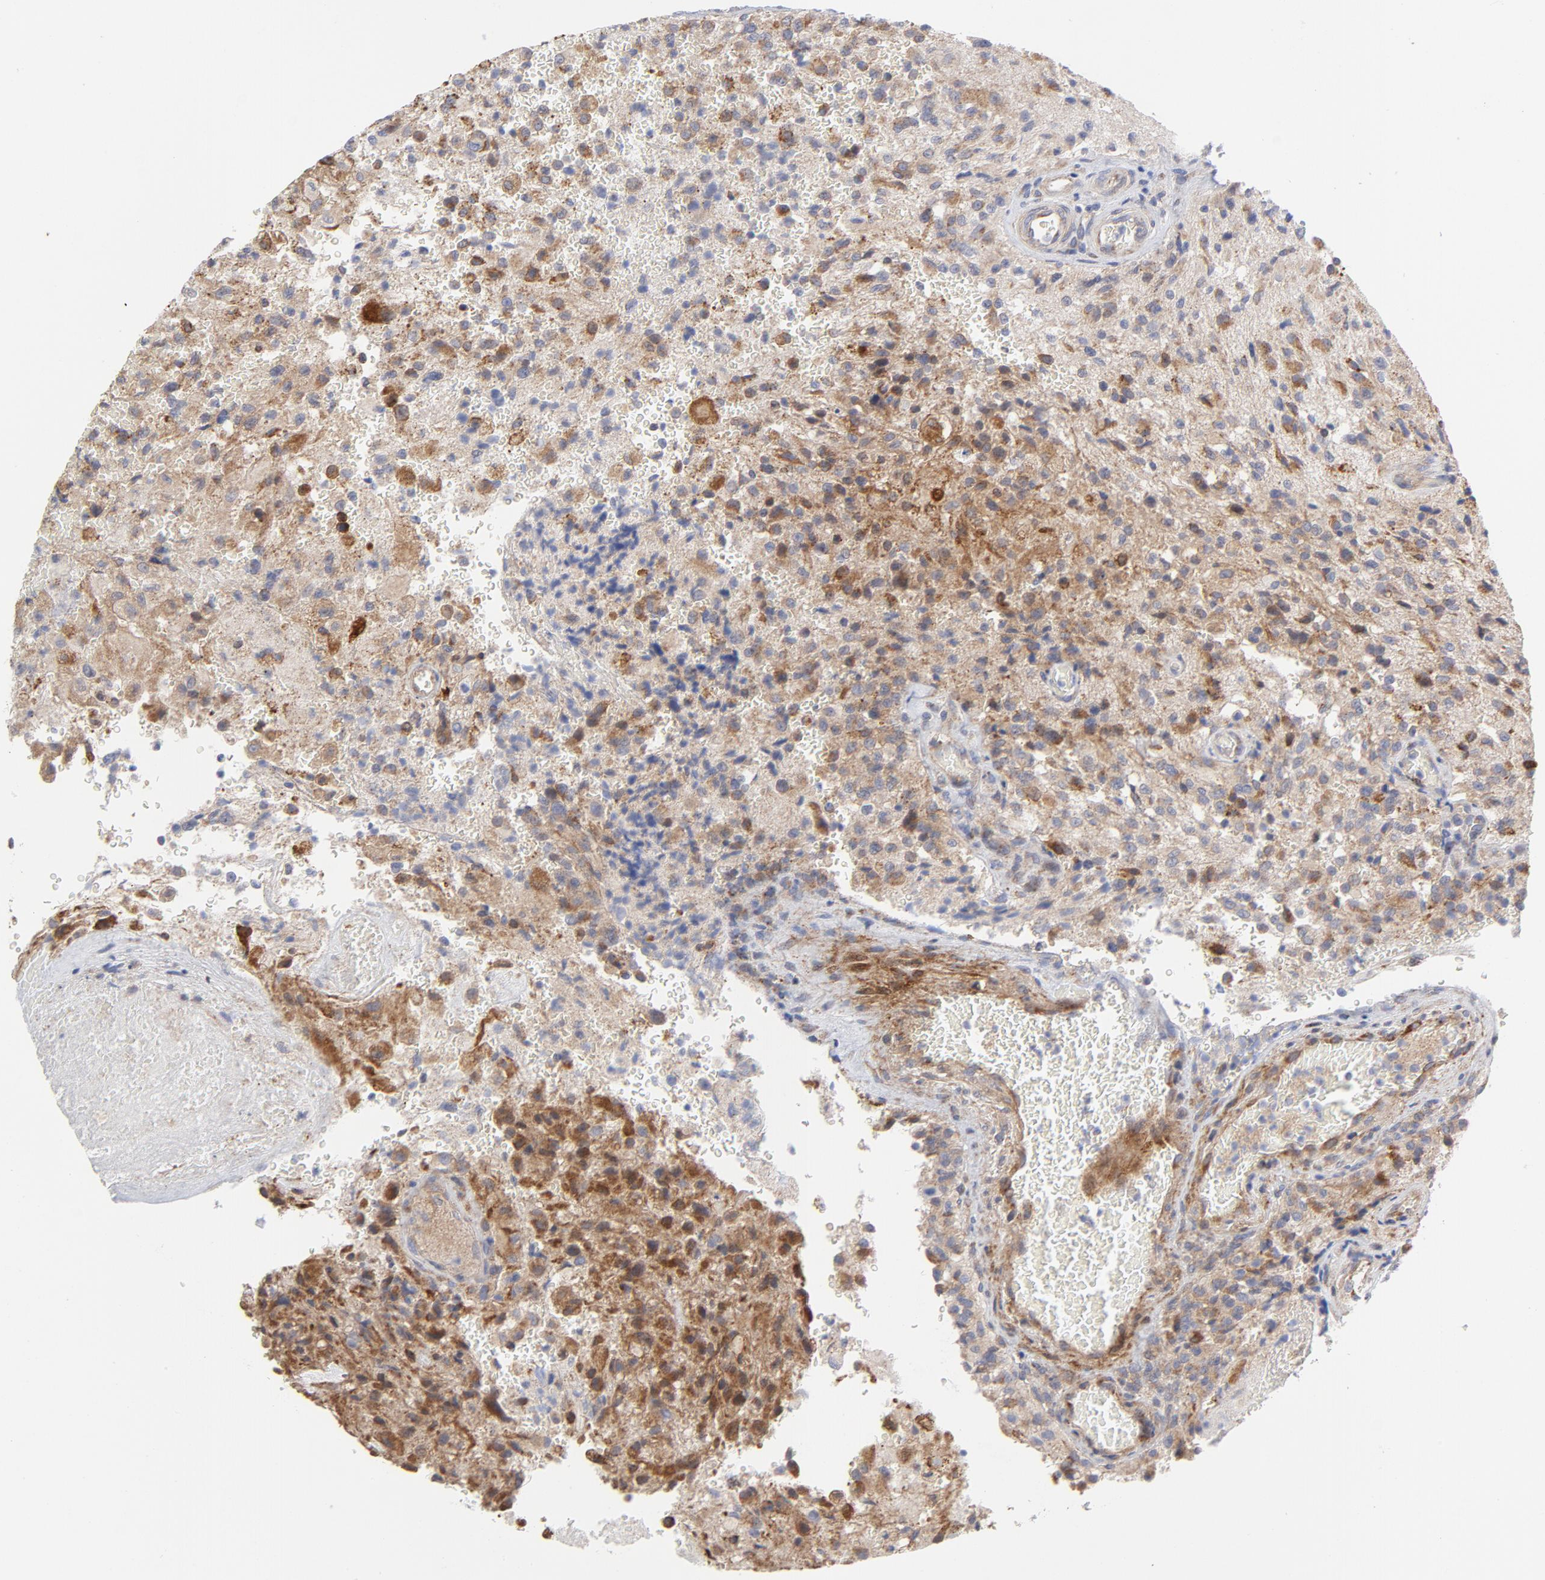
{"staining": {"intensity": "moderate", "quantity": "25%-75%", "location": "cytoplasmic/membranous"}, "tissue": "glioma", "cell_type": "Tumor cells", "image_type": "cancer", "snomed": [{"axis": "morphology", "description": "Normal tissue, NOS"}, {"axis": "morphology", "description": "Glioma, malignant, High grade"}, {"axis": "topography", "description": "Cerebral cortex"}], "caption": "Immunohistochemical staining of glioma demonstrates medium levels of moderate cytoplasmic/membranous protein staining in approximately 25%-75% of tumor cells. The protein is shown in brown color, while the nuclei are stained blue.", "gene": "RAPGEF3", "patient": {"sex": "male", "age": 56}}